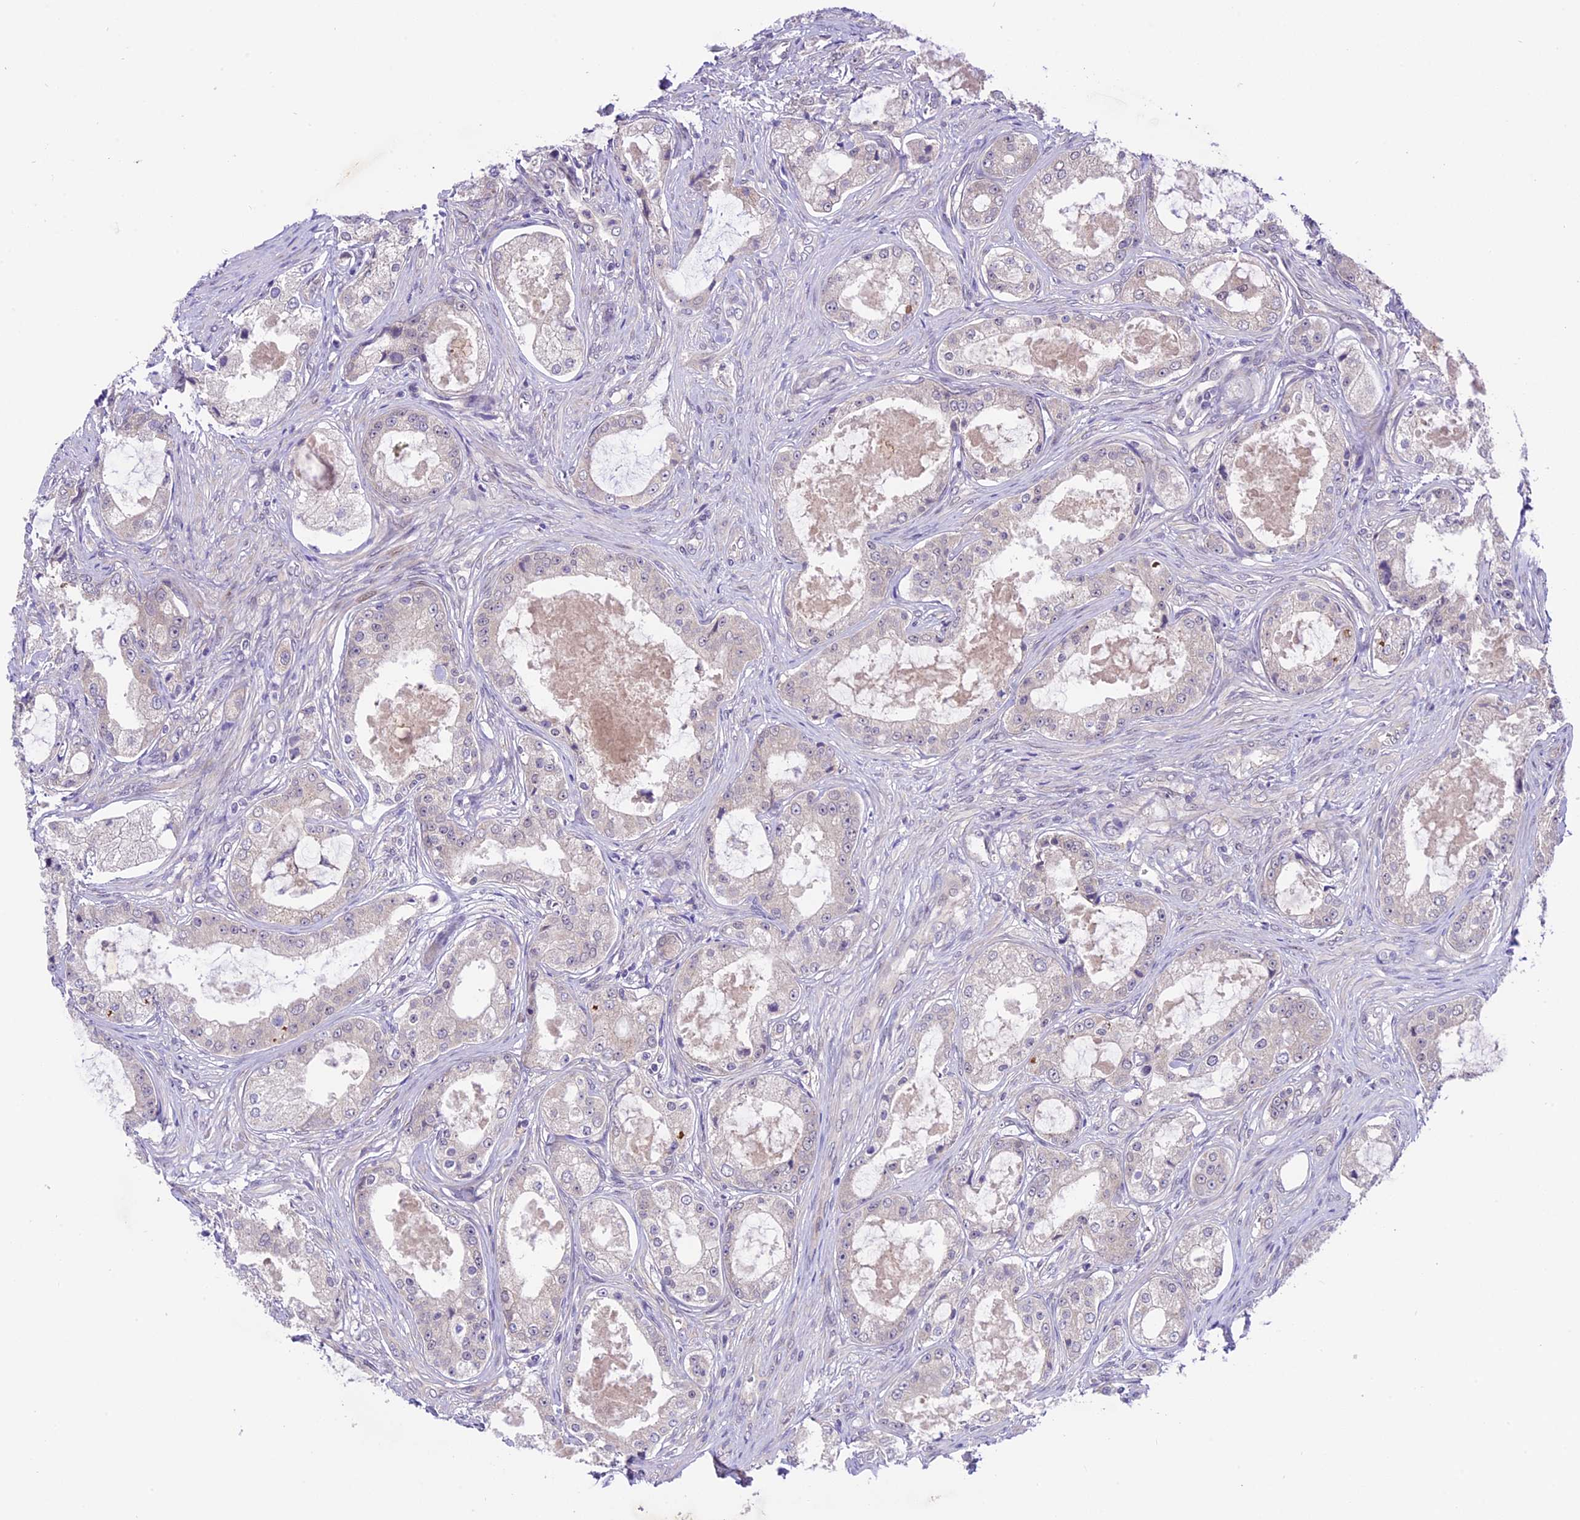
{"staining": {"intensity": "negative", "quantity": "none", "location": "none"}, "tissue": "prostate cancer", "cell_type": "Tumor cells", "image_type": "cancer", "snomed": [{"axis": "morphology", "description": "Adenocarcinoma, Low grade"}, {"axis": "topography", "description": "Prostate"}], "caption": "Histopathology image shows no significant protein positivity in tumor cells of adenocarcinoma (low-grade) (prostate).", "gene": "SPRED1", "patient": {"sex": "male", "age": 68}}